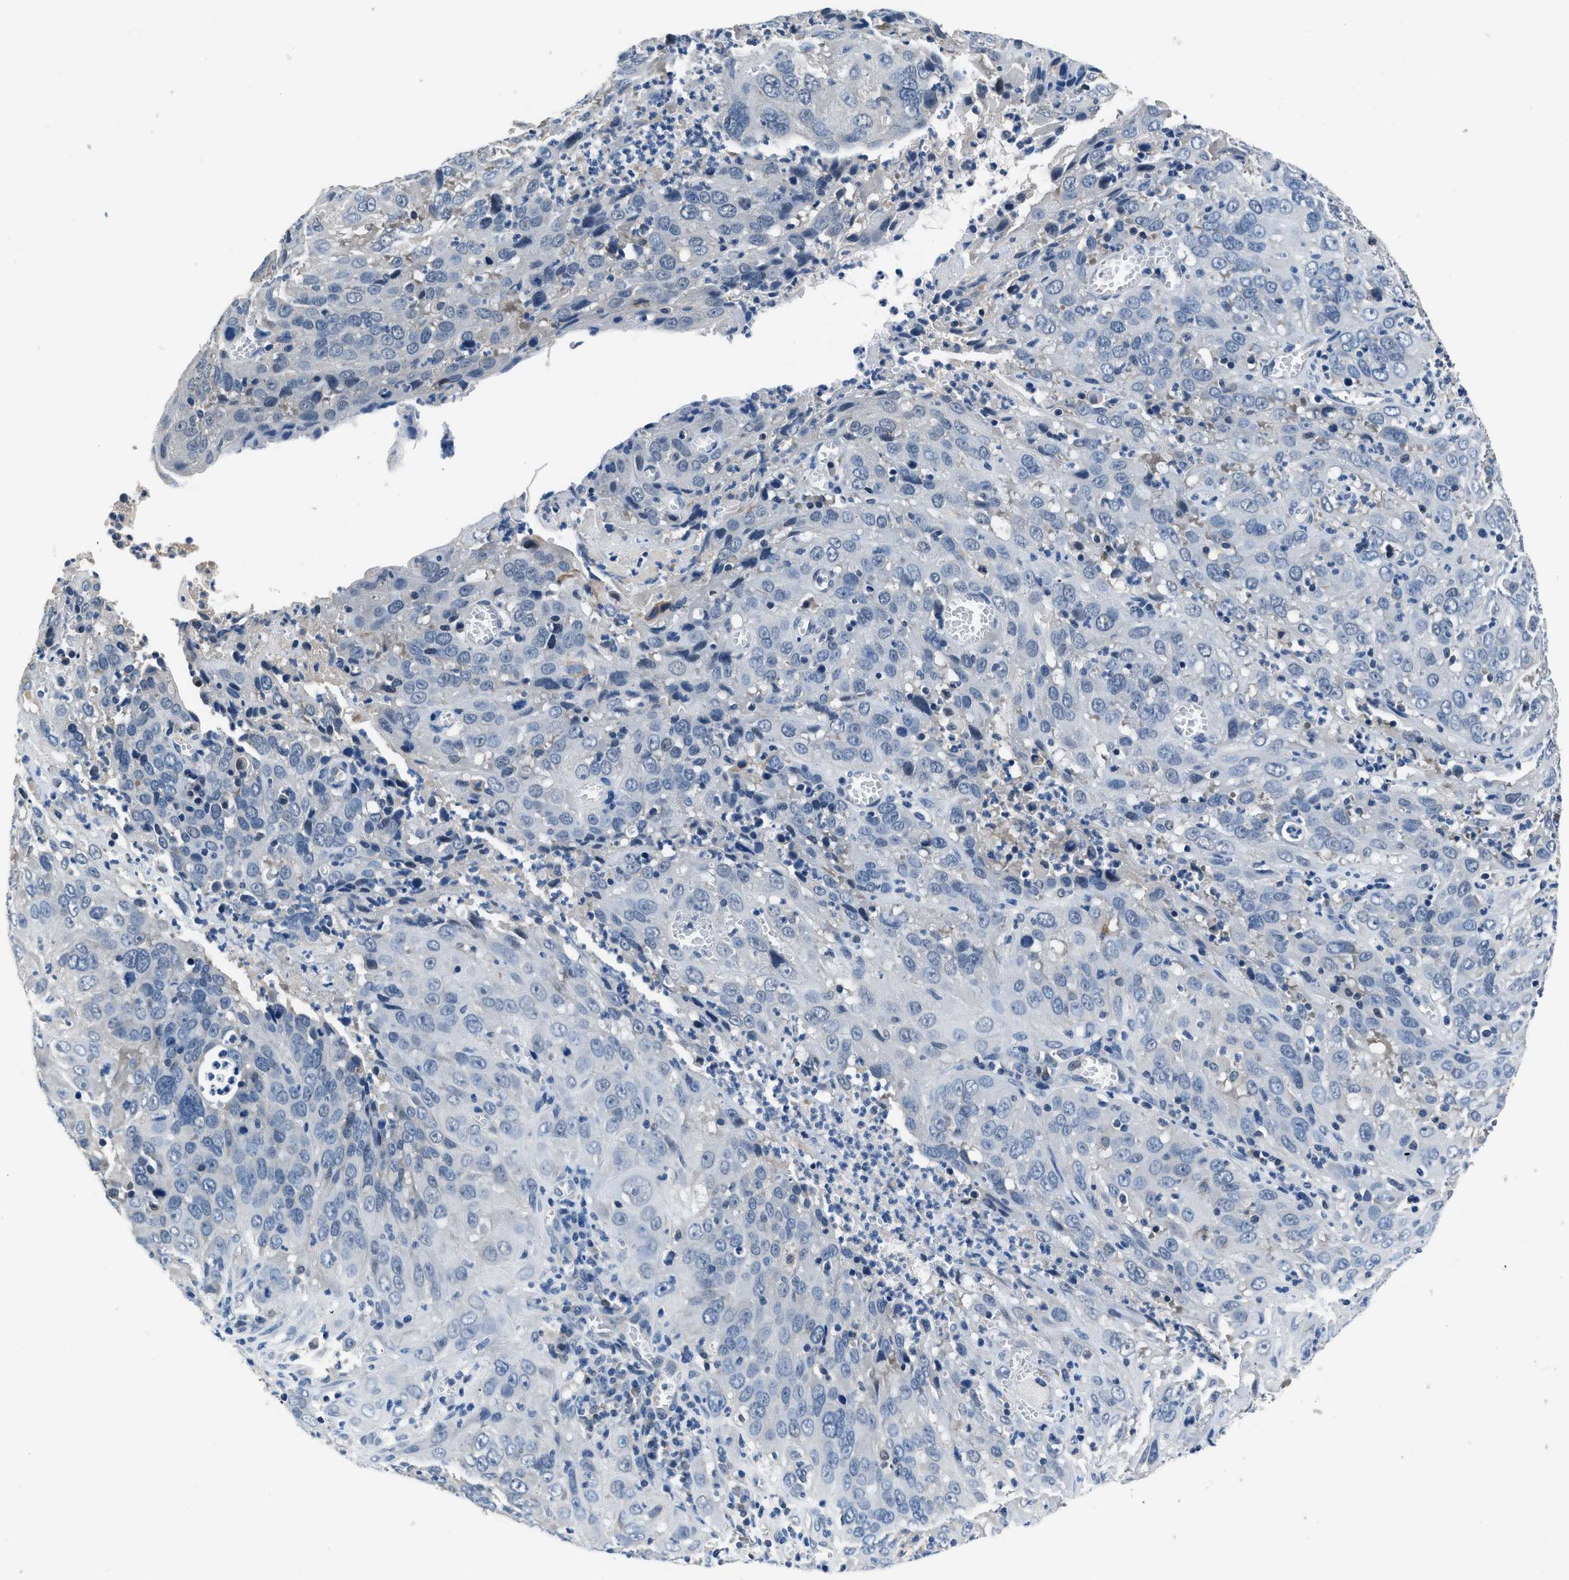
{"staining": {"intensity": "negative", "quantity": "none", "location": "none"}, "tissue": "cervical cancer", "cell_type": "Tumor cells", "image_type": "cancer", "snomed": [{"axis": "morphology", "description": "Squamous cell carcinoma, NOS"}, {"axis": "topography", "description": "Cervix"}], "caption": "The photomicrograph reveals no significant expression in tumor cells of squamous cell carcinoma (cervical).", "gene": "LANCL2", "patient": {"sex": "female", "age": 32}}